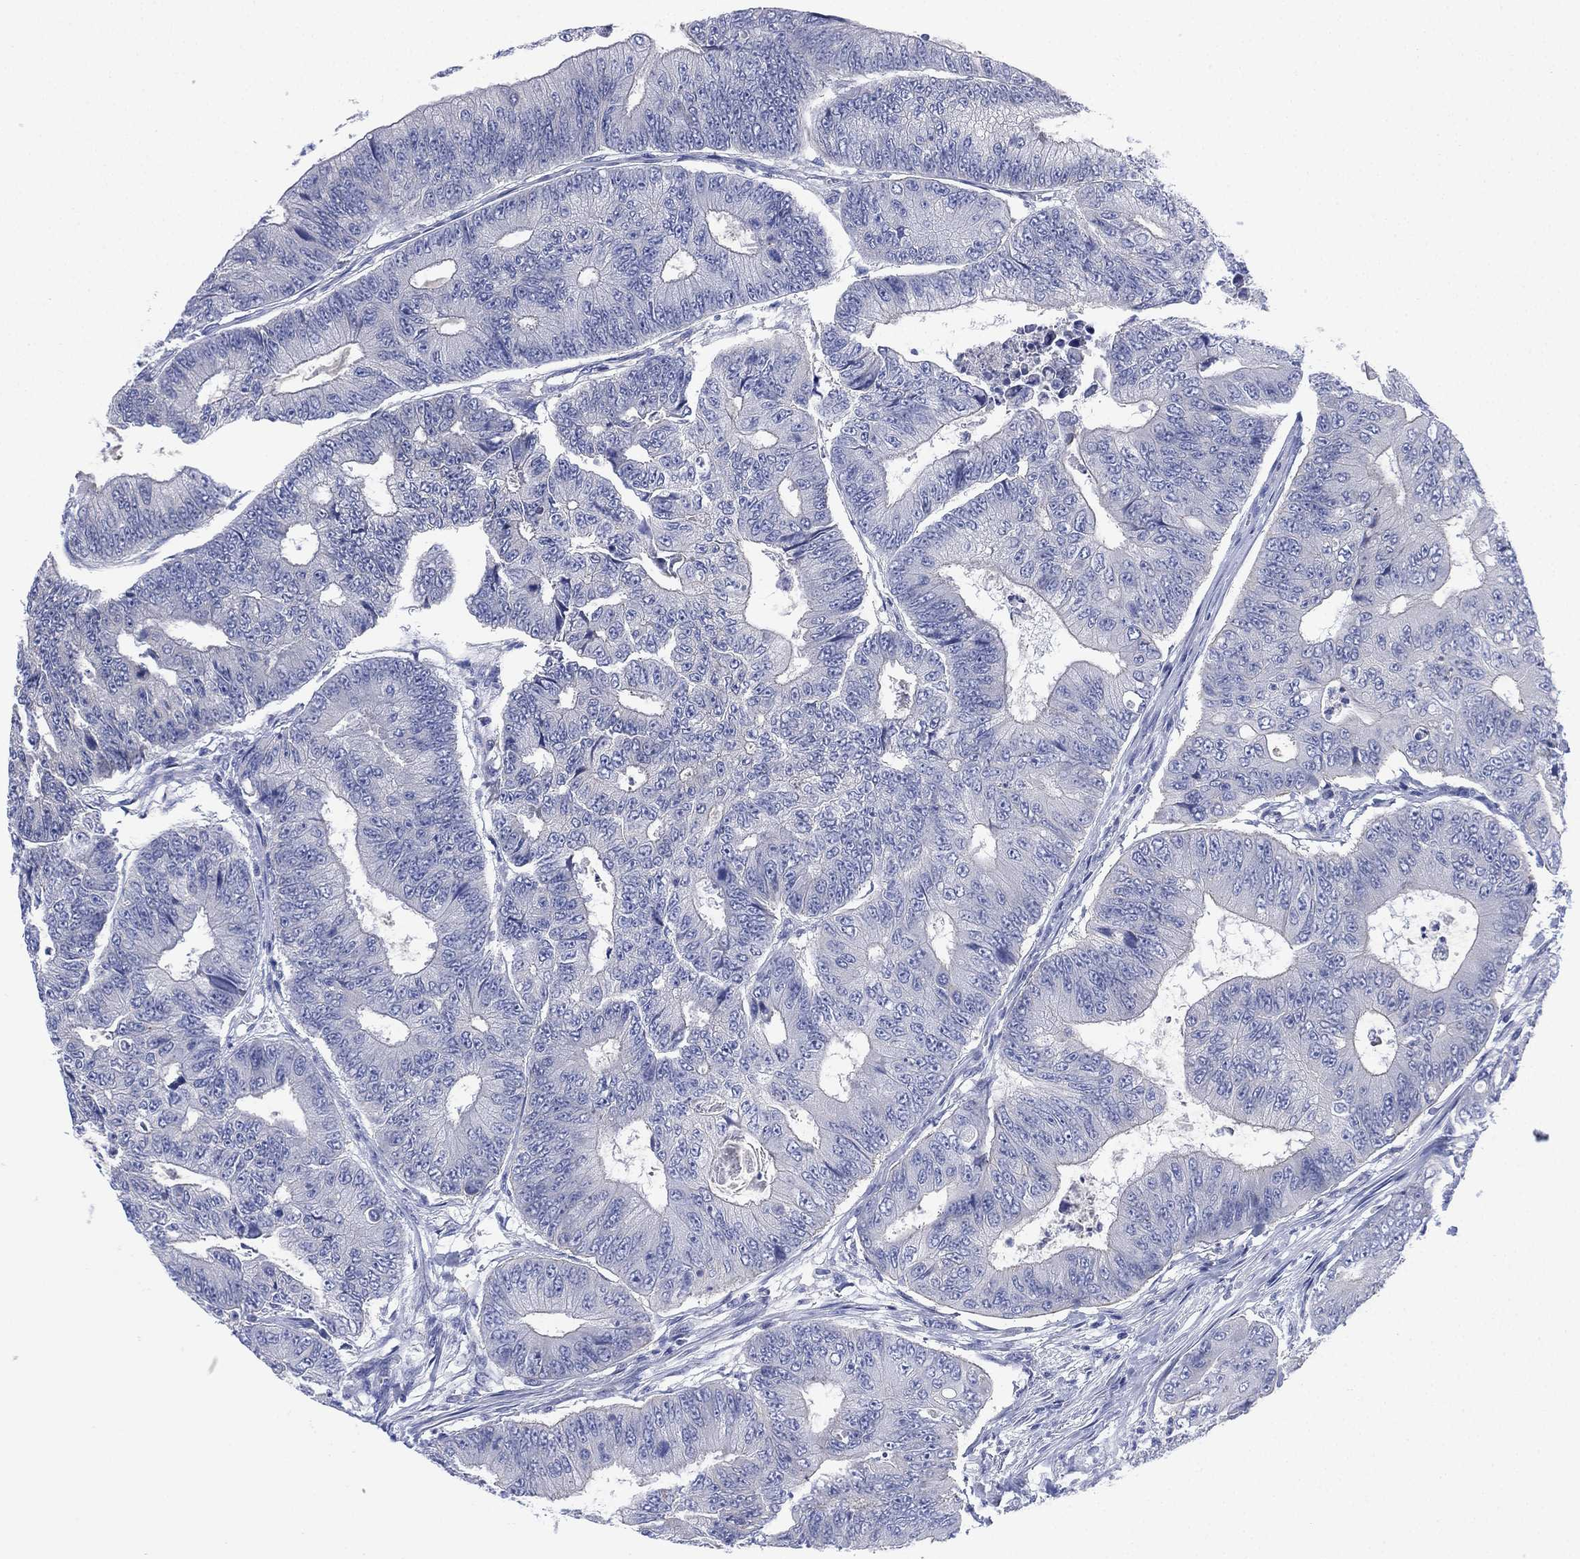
{"staining": {"intensity": "negative", "quantity": "none", "location": "none"}, "tissue": "colorectal cancer", "cell_type": "Tumor cells", "image_type": "cancer", "snomed": [{"axis": "morphology", "description": "Adenocarcinoma, NOS"}, {"axis": "topography", "description": "Colon"}], "caption": "There is no significant staining in tumor cells of colorectal cancer.", "gene": "CHRNA3", "patient": {"sex": "female", "age": 48}}